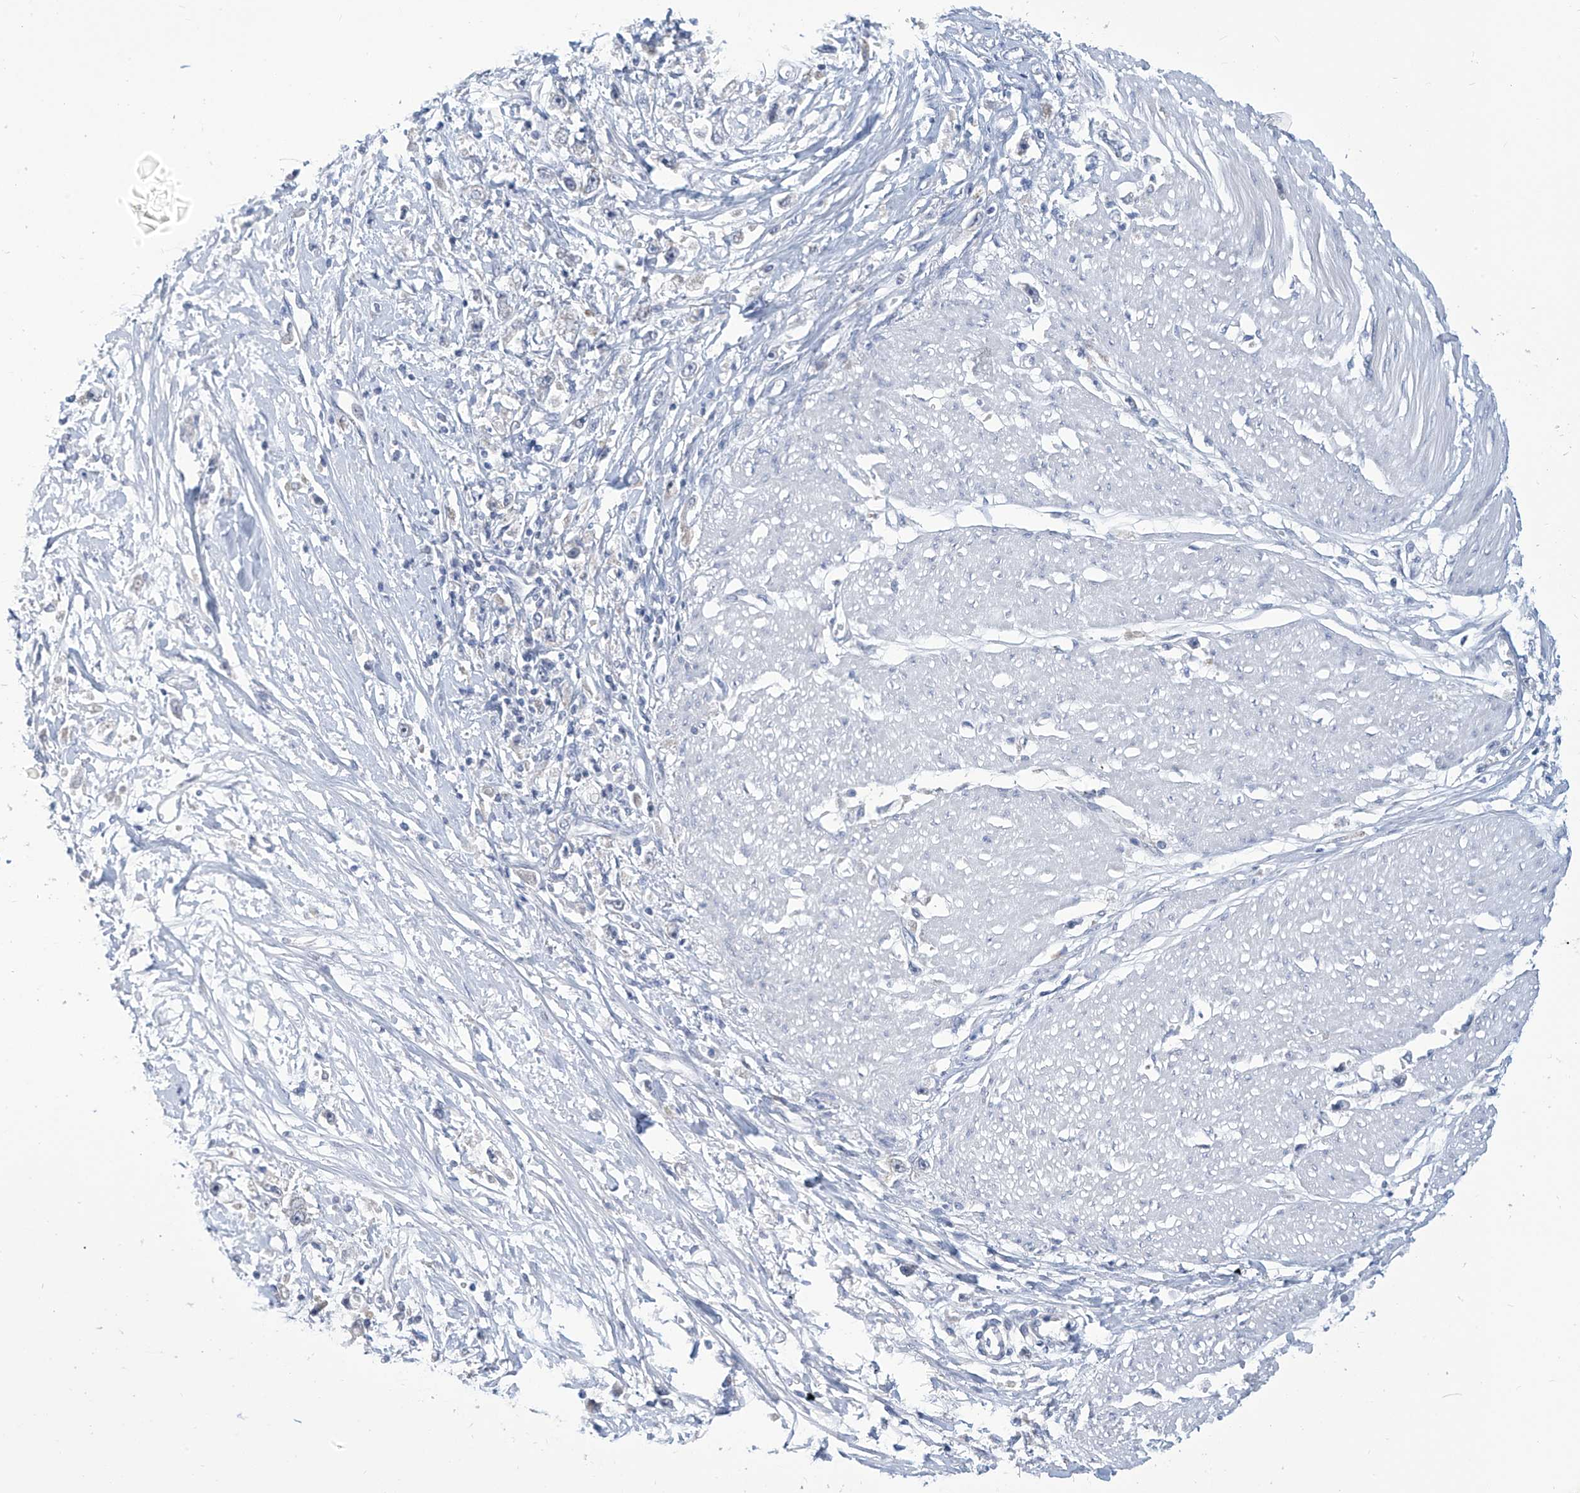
{"staining": {"intensity": "weak", "quantity": "<25%", "location": "cytoplasmic/membranous"}, "tissue": "stomach cancer", "cell_type": "Tumor cells", "image_type": "cancer", "snomed": [{"axis": "morphology", "description": "Adenocarcinoma, NOS"}, {"axis": "topography", "description": "Stomach"}], "caption": "This is an IHC micrograph of human stomach cancer. There is no expression in tumor cells.", "gene": "IBA57", "patient": {"sex": "female", "age": 59}}